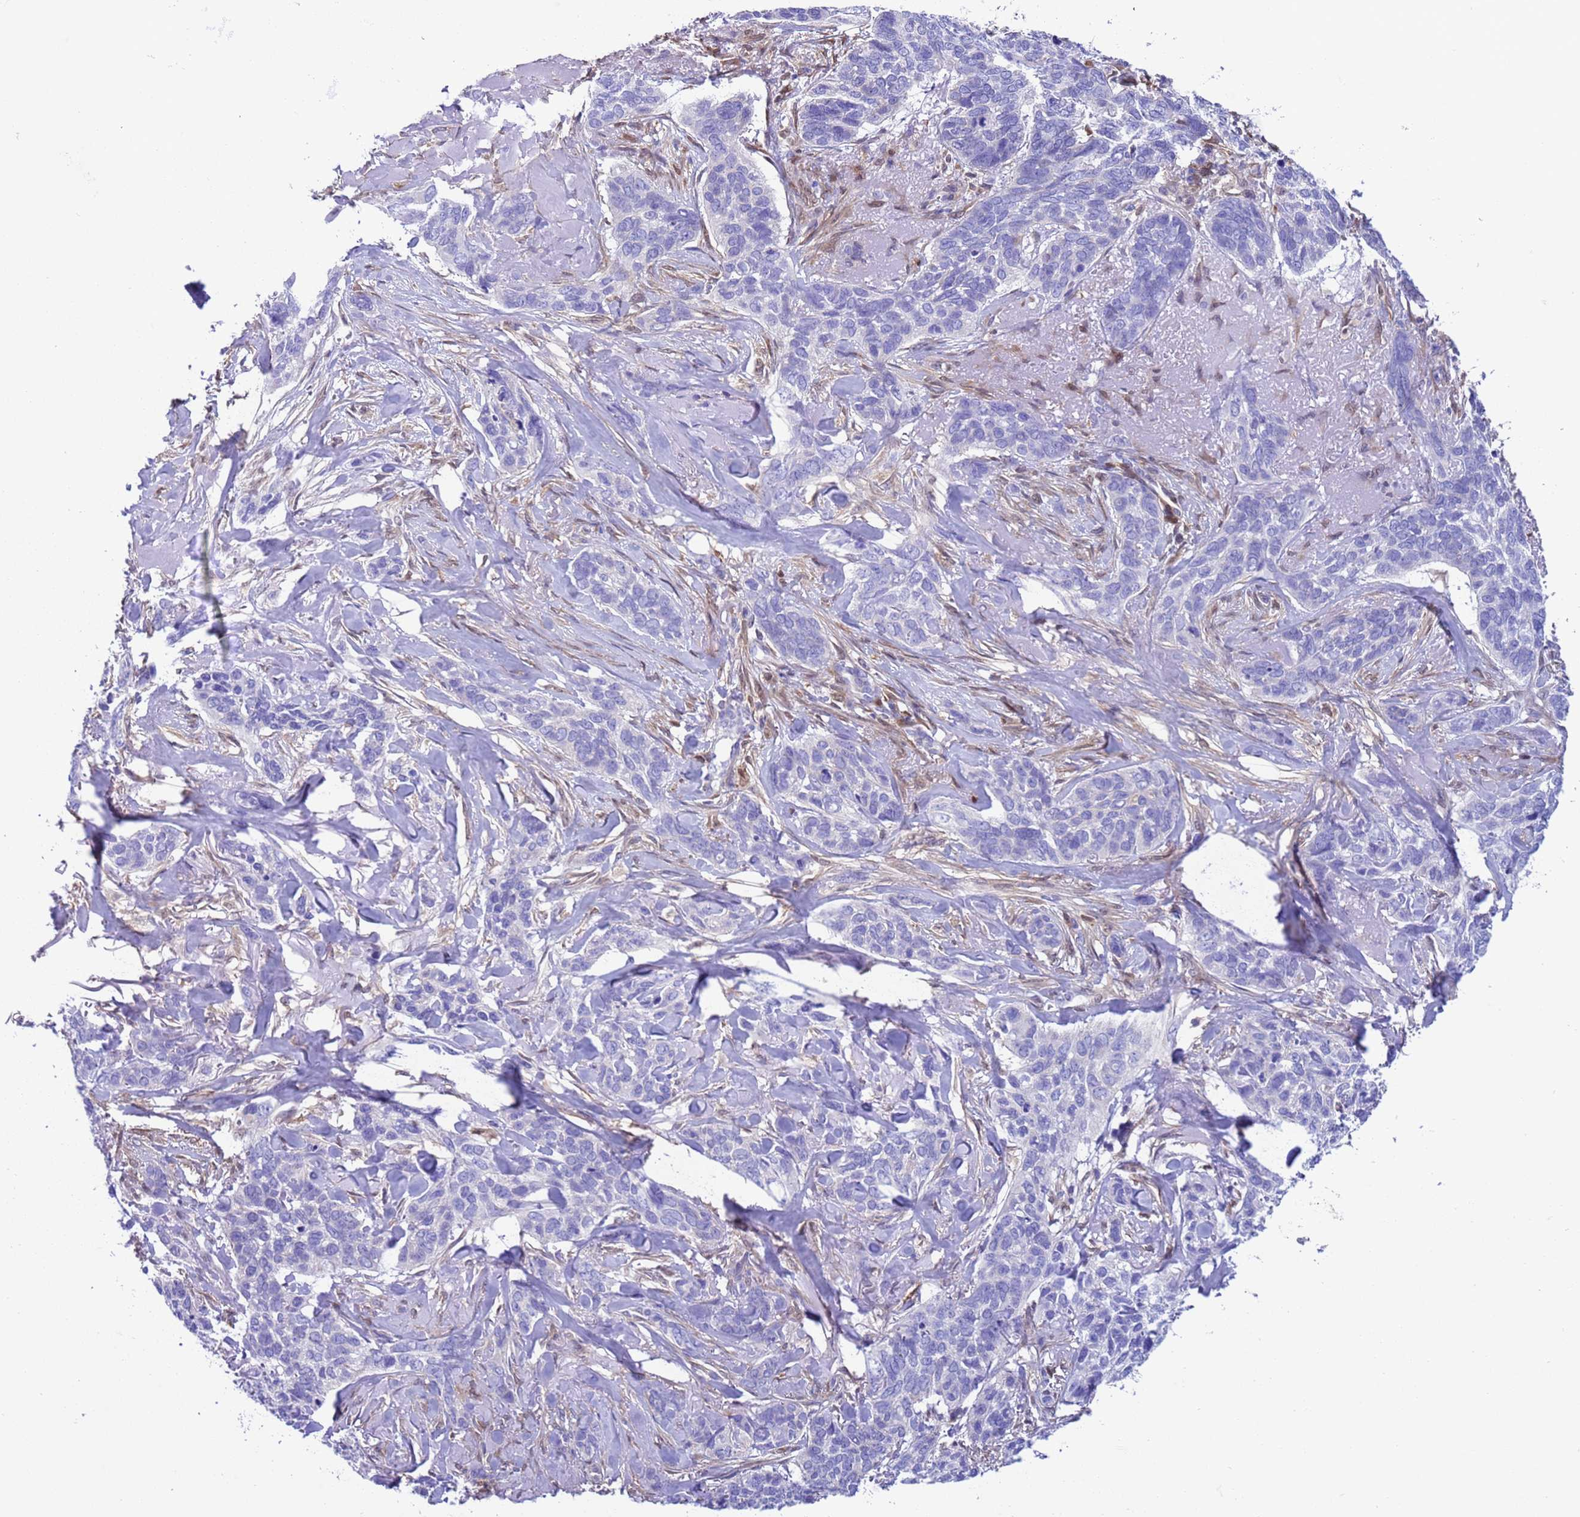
{"staining": {"intensity": "moderate", "quantity": "<25%", "location": "cytoplasmic/membranous,nuclear"}, "tissue": "skin cancer", "cell_type": "Tumor cells", "image_type": "cancer", "snomed": [{"axis": "morphology", "description": "Basal cell carcinoma"}, {"axis": "topography", "description": "Skin"}], "caption": "The histopathology image exhibits a brown stain indicating the presence of a protein in the cytoplasmic/membranous and nuclear of tumor cells in skin basal cell carcinoma. The staining was performed using DAB (3,3'-diaminobenzidine), with brown indicating positive protein expression. Nuclei are stained blue with hematoxylin.", "gene": "C6orf47", "patient": {"sex": "male", "age": 86}}